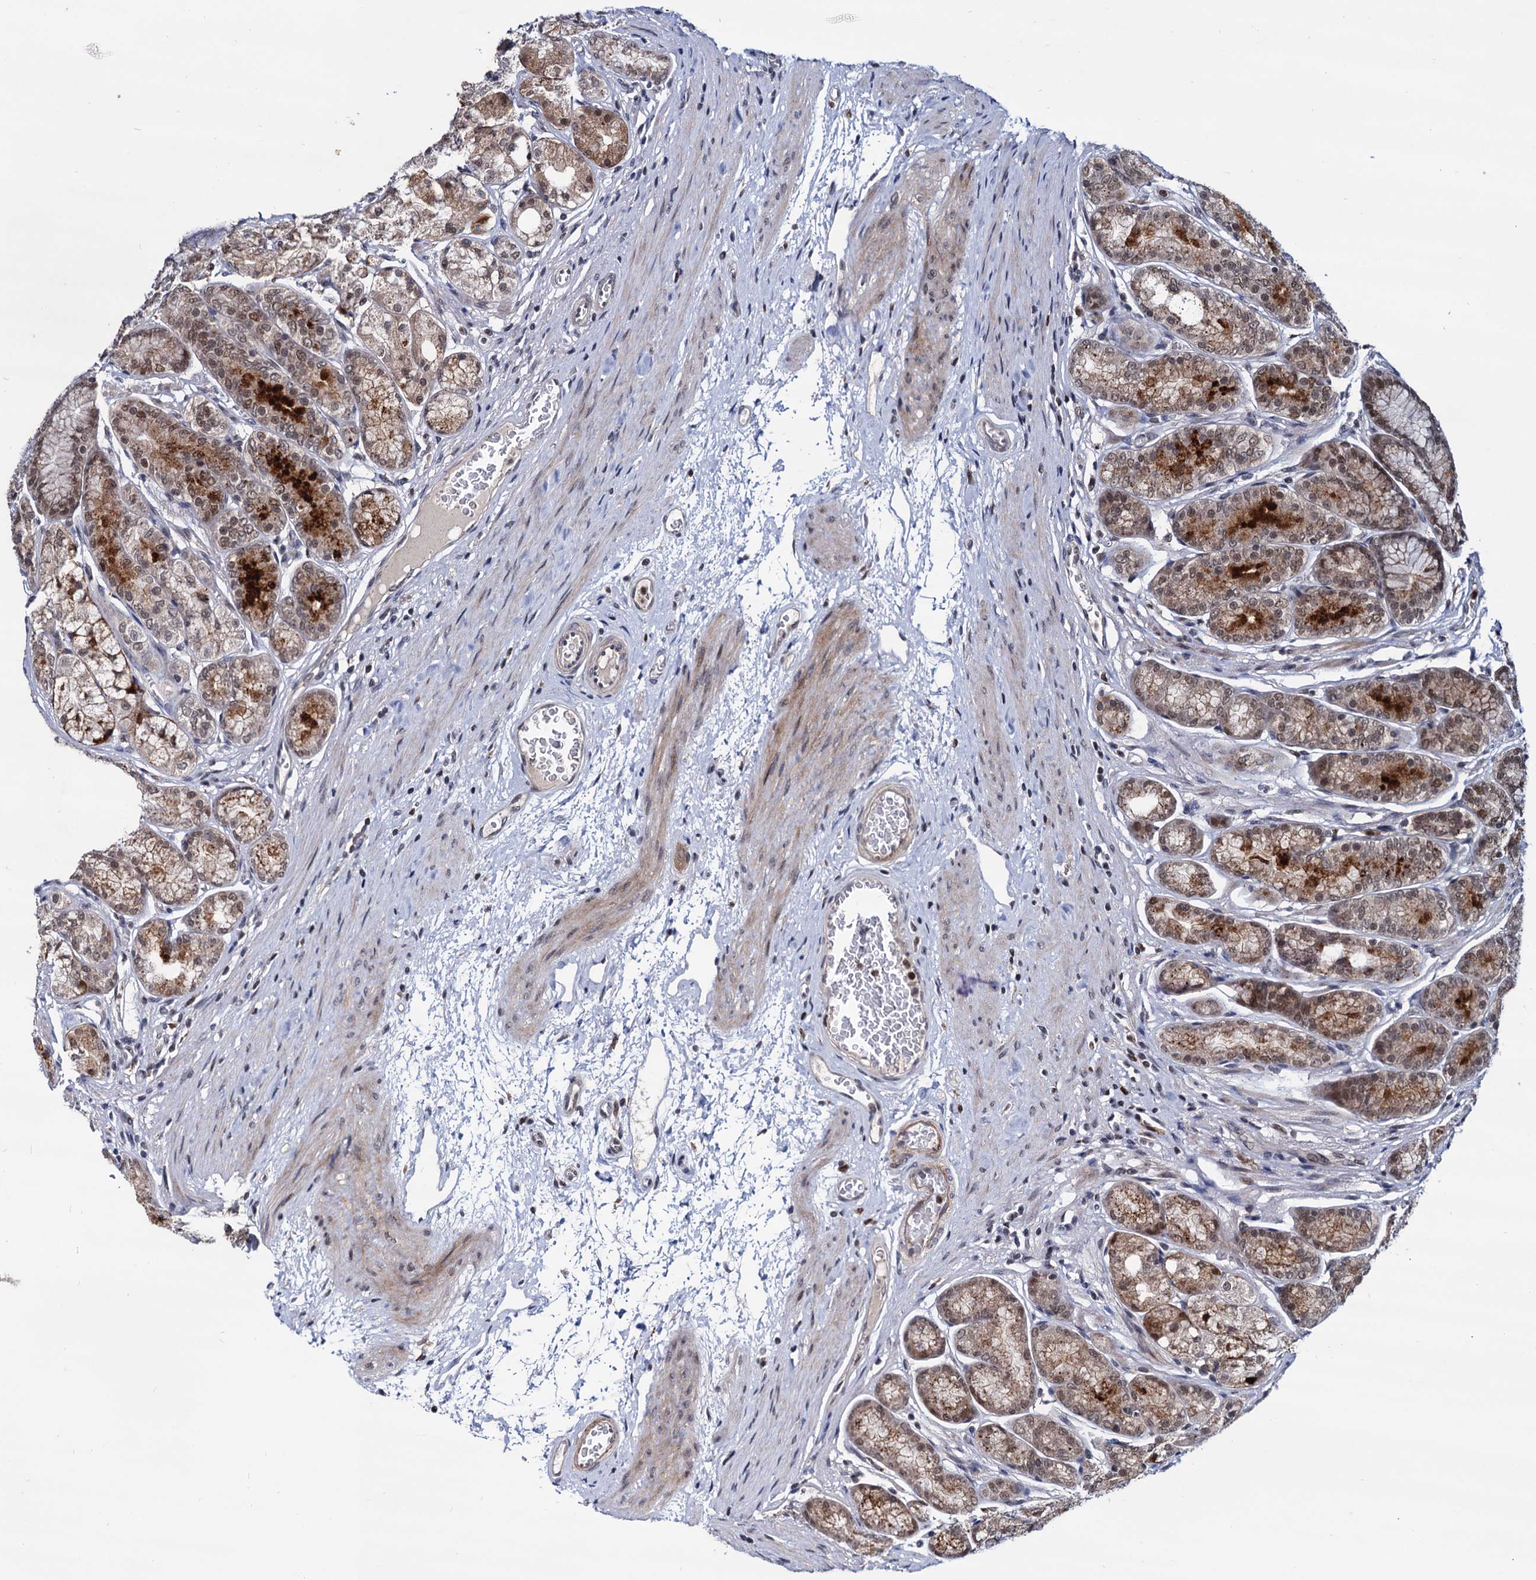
{"staining": {"intensity": "strong", "quantity": ">75%", "location": "cytoplasmic/membranous,nuclear"}, "tissue": "stomach", "cell_type": "Glandular cells", "image_type": "normal", "snomed": [{"axis": "morphology", "description": "Normal tissue, NOS"}, {"axis": "morphology", "description": "Adenocarcinoma, NOS"}, {"axis": "morphology", "description": "Adenocarcinoma, High grade"}, {"axis": "topography", "description": "Stomach, upper"}, {"axis": "topography", "description": "Stomach"}], "caption": "Brown immunohistochemical staining in unremarkable human stomach shows strong cytoplasmic/membranous,nuclear positivity in approximately >75% of glandular cells. (brown staining indicates protein expression, while blue staining denotes nuclei).", "gene": "RNASEH2B", "patient": {"sex": "female", "age": 65}}